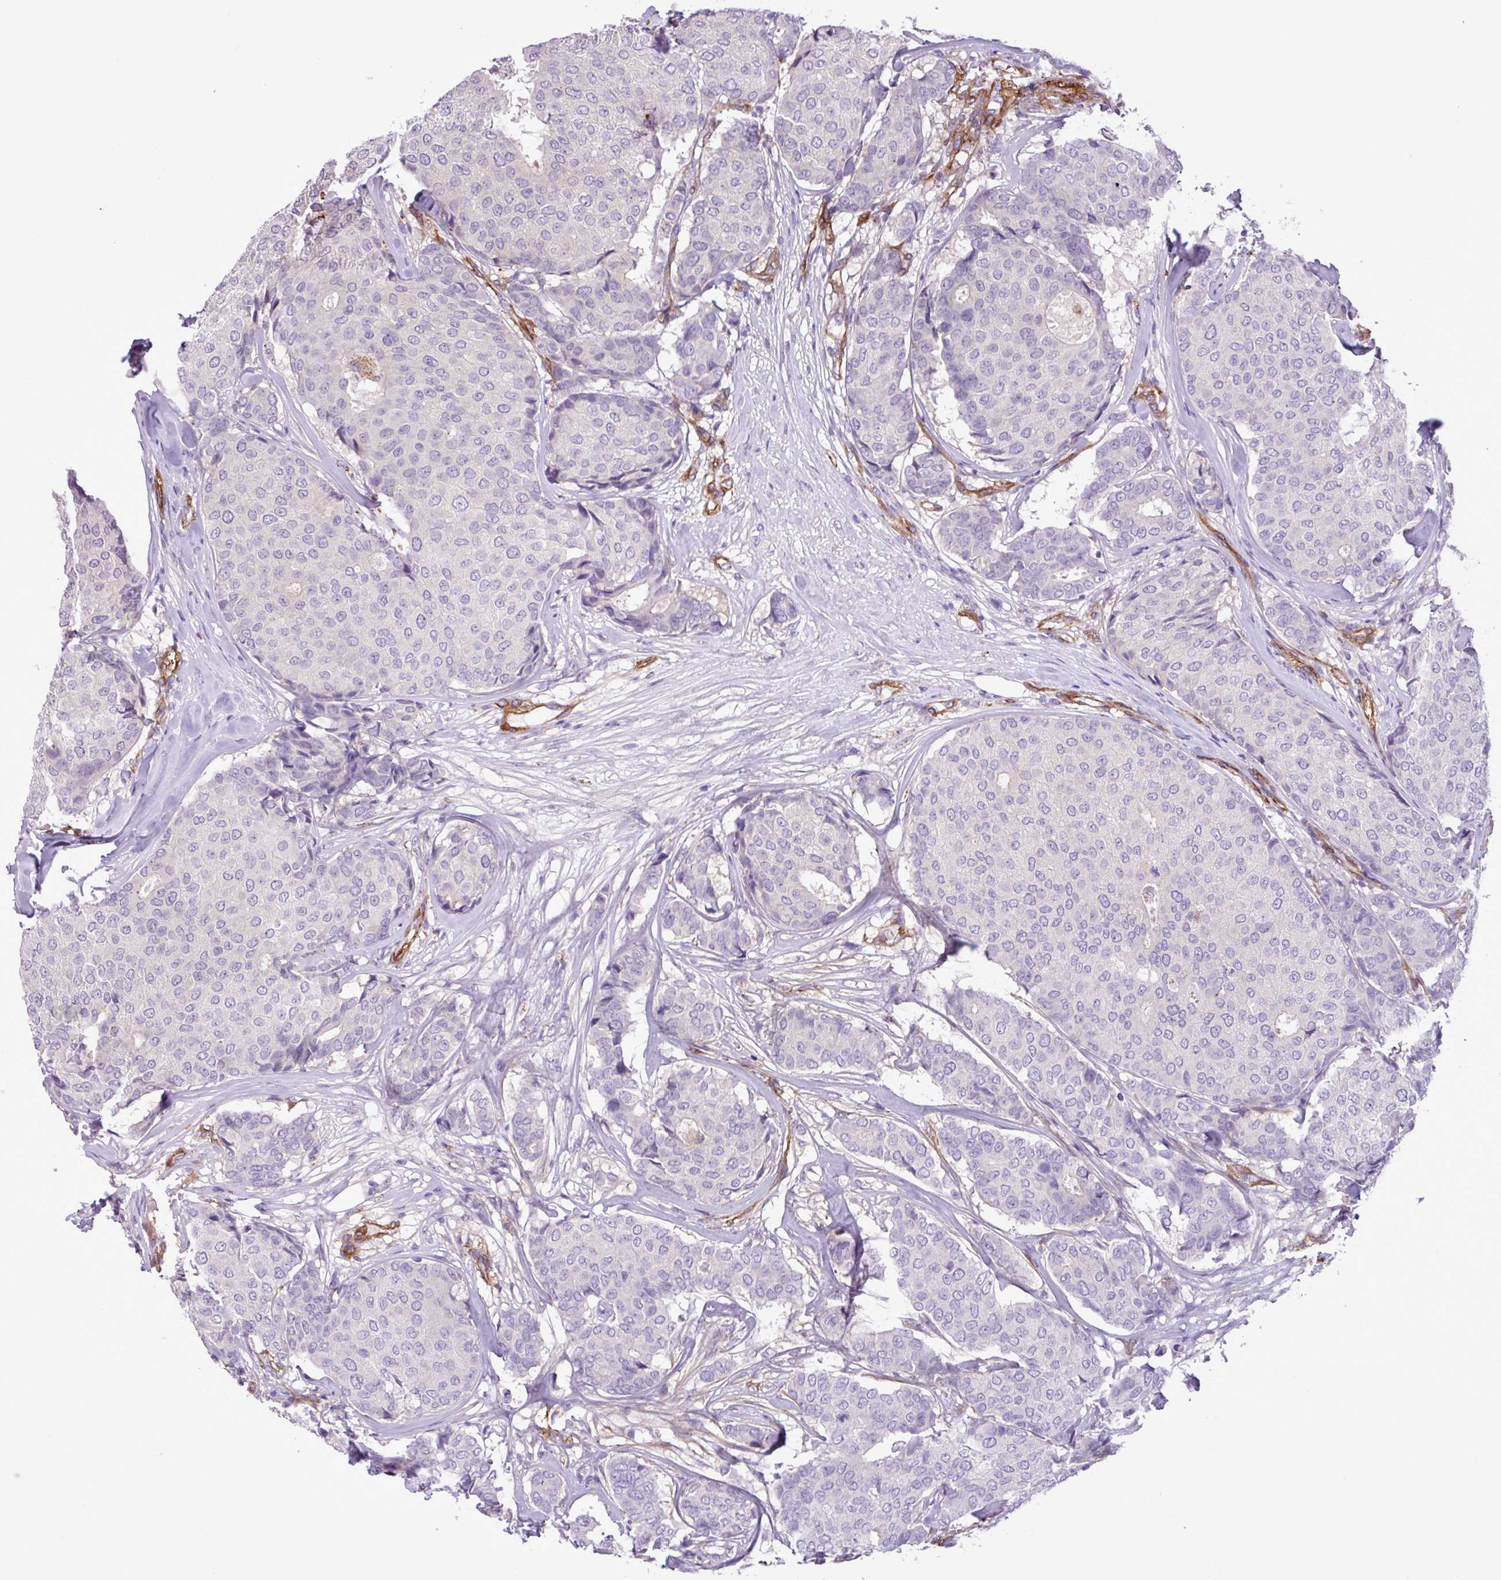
{"staining": {"intensity": "negative", "quantity": "none", "location": "none"}, "tissue": "breast cancer", "cell_type": "Tumor cells", "image_type": "cancer", "snomed": [{"axis": "morphology", "description": "Duct carcinoma"}, {"axis": "topography", "description": "Breast"}], "caption": "Breast intraductal carcinoma was stained to show a protein in brown. There is no significant positivity in tumor cells.", "gene": "CD248", "patient": {"sex": "female", "age": 75}}